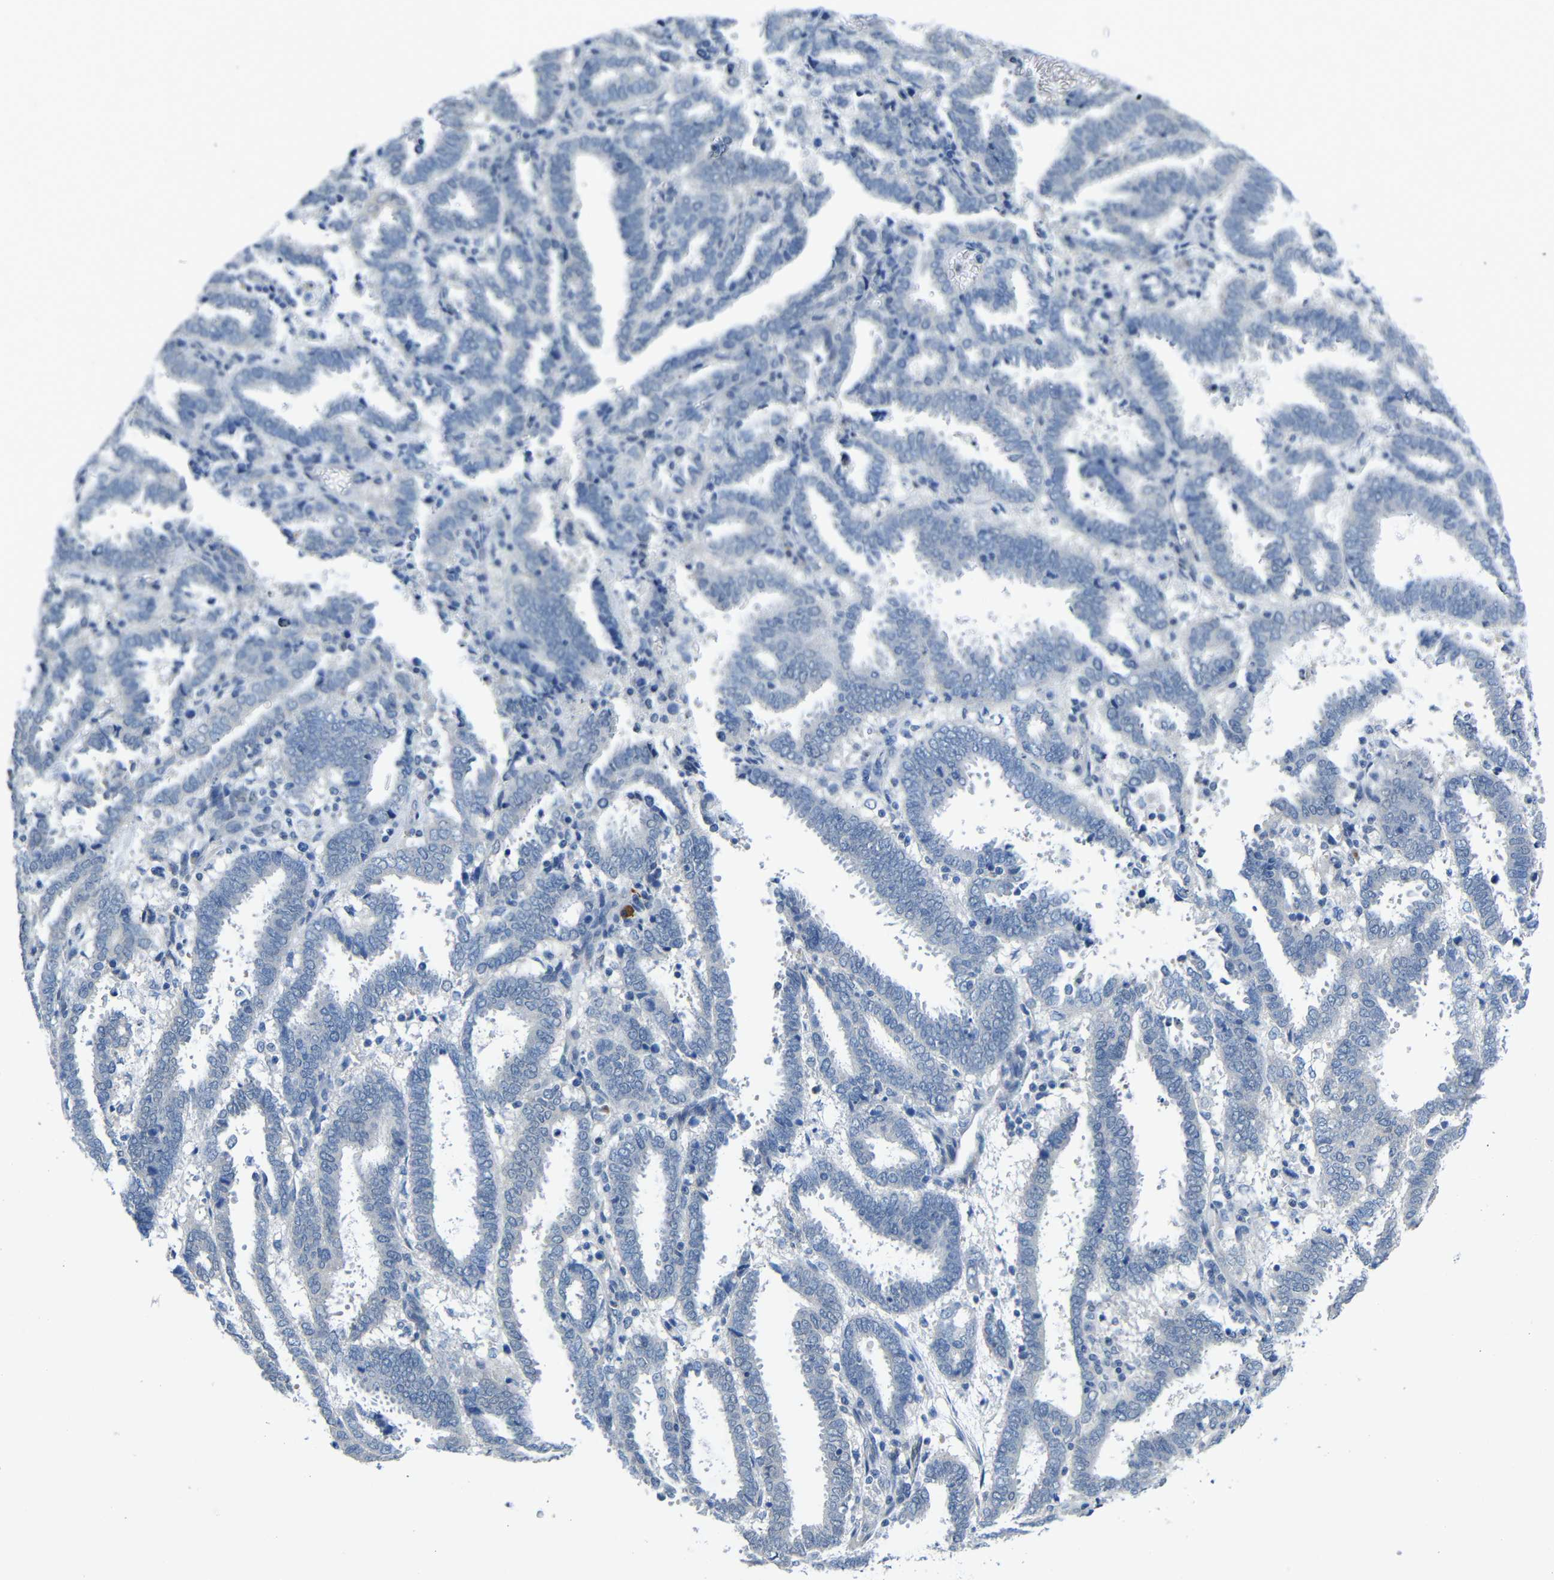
{"staining": {"intensity": "negative", "quantity": "none", "location": "none"}, "tissue": "endometrial cancer", "cell_type": "Tumor cells", "image_type": "cancer", "snomed": [{"axis": "morphology", "description": "Adenocarcinoma, NOS"}, {"axis": "topography", "description": "Uterus"}], "caption": "This is an IHC micrograph of human endometrial cancer. There is no staining in tumor cells.", "gene": "NEGR1", "patient": {"sex": "female", "age": 83}}